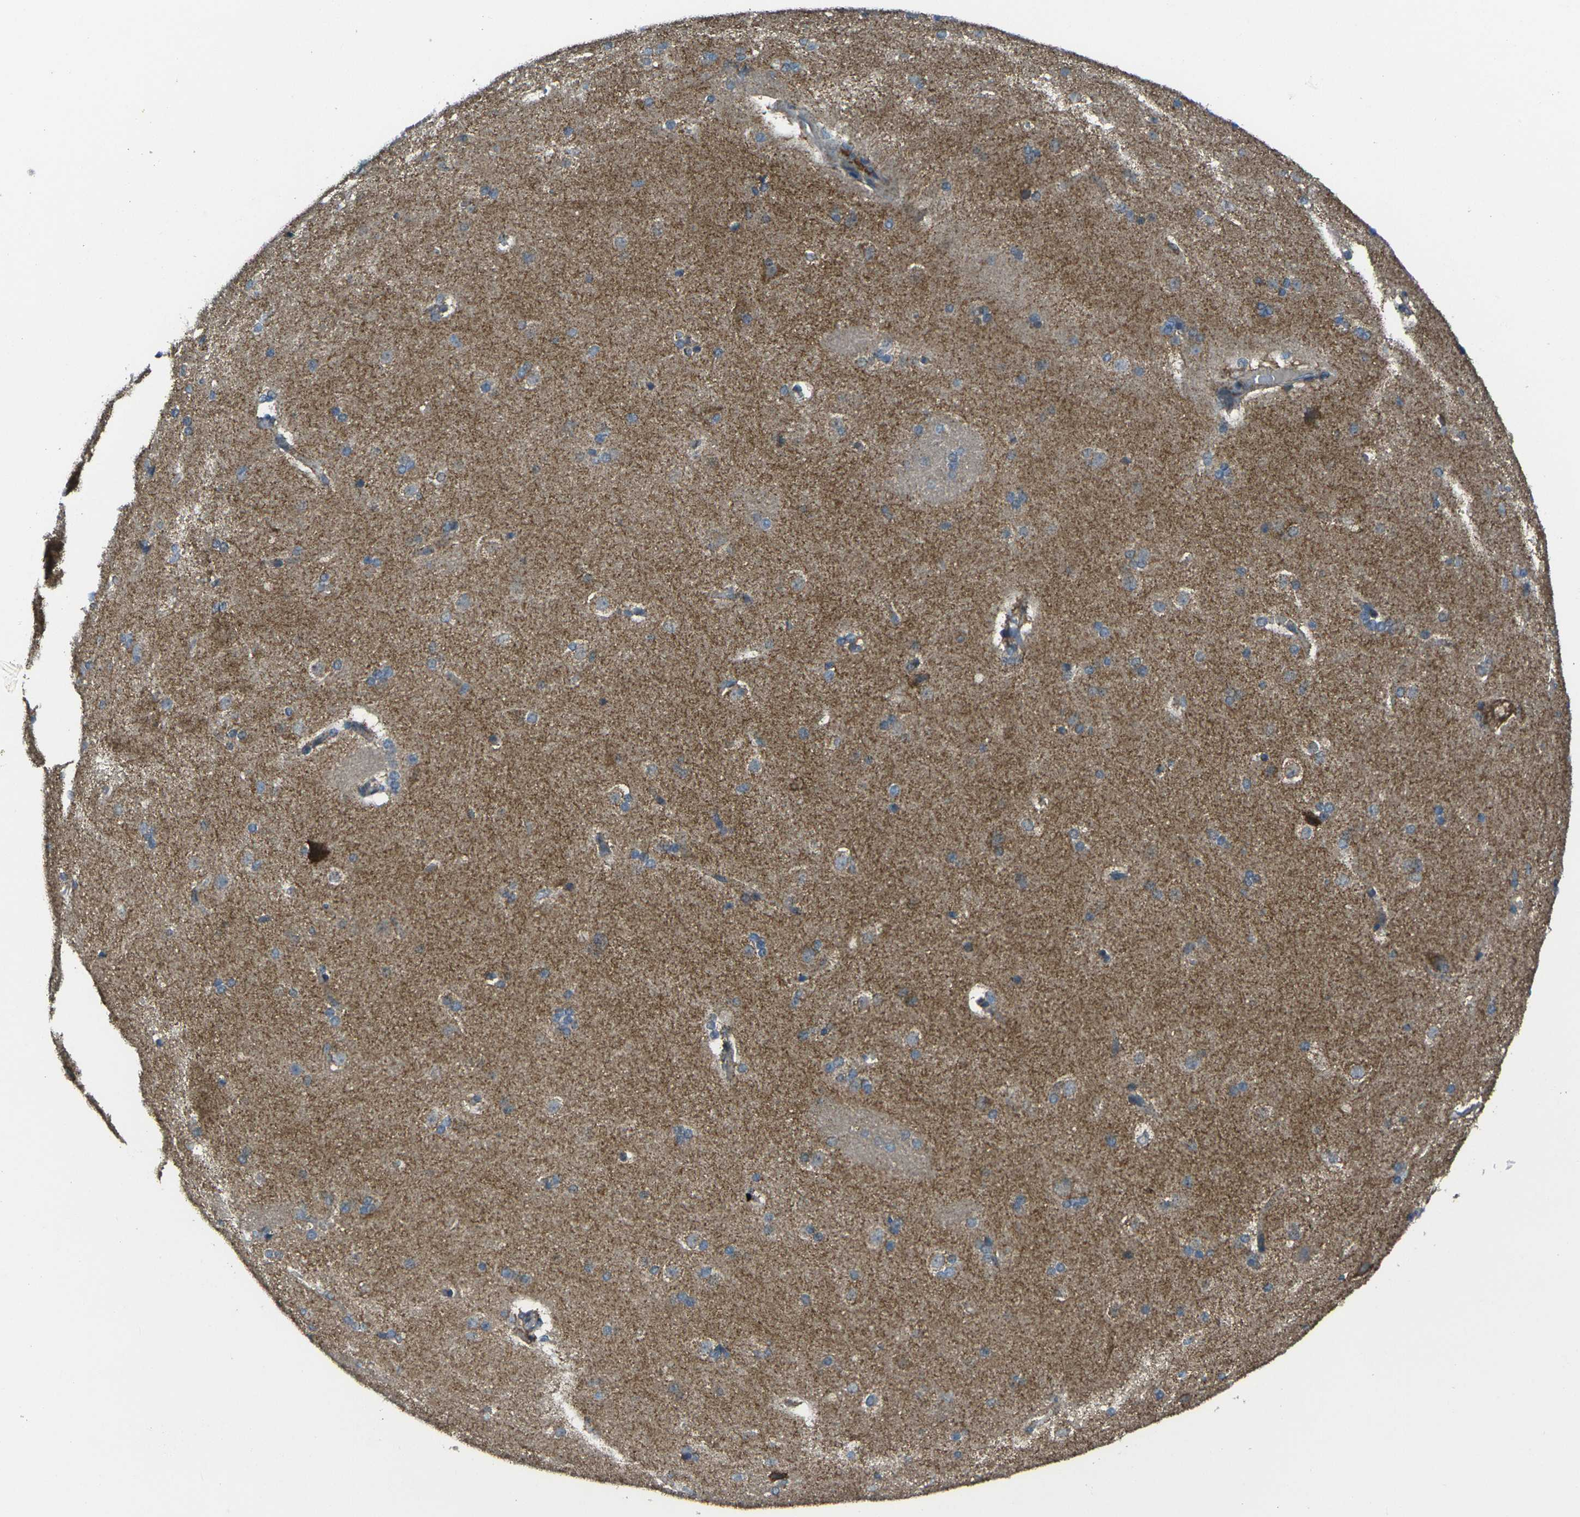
{"staining": {"intensity": "weak", "quantity": "25%-75%", "location": "cytoplasmic/membranous"}, "tissue": "caudate", "cell_type": "Glial cells", "image_type": "normal", "snomed": [{"axis": "morphology", "description": "Normal tissue, NOS"}, {"axis": "topography", "description": "Lateral ventricle wall"}], "caption": "Protein staining of normal caudate displays weak cytoplasmic/membranous staining in approximately 25%-75% of glial cells.", "gene": "TMEM120B", "patient": {"sex": "female", "age": 19}}